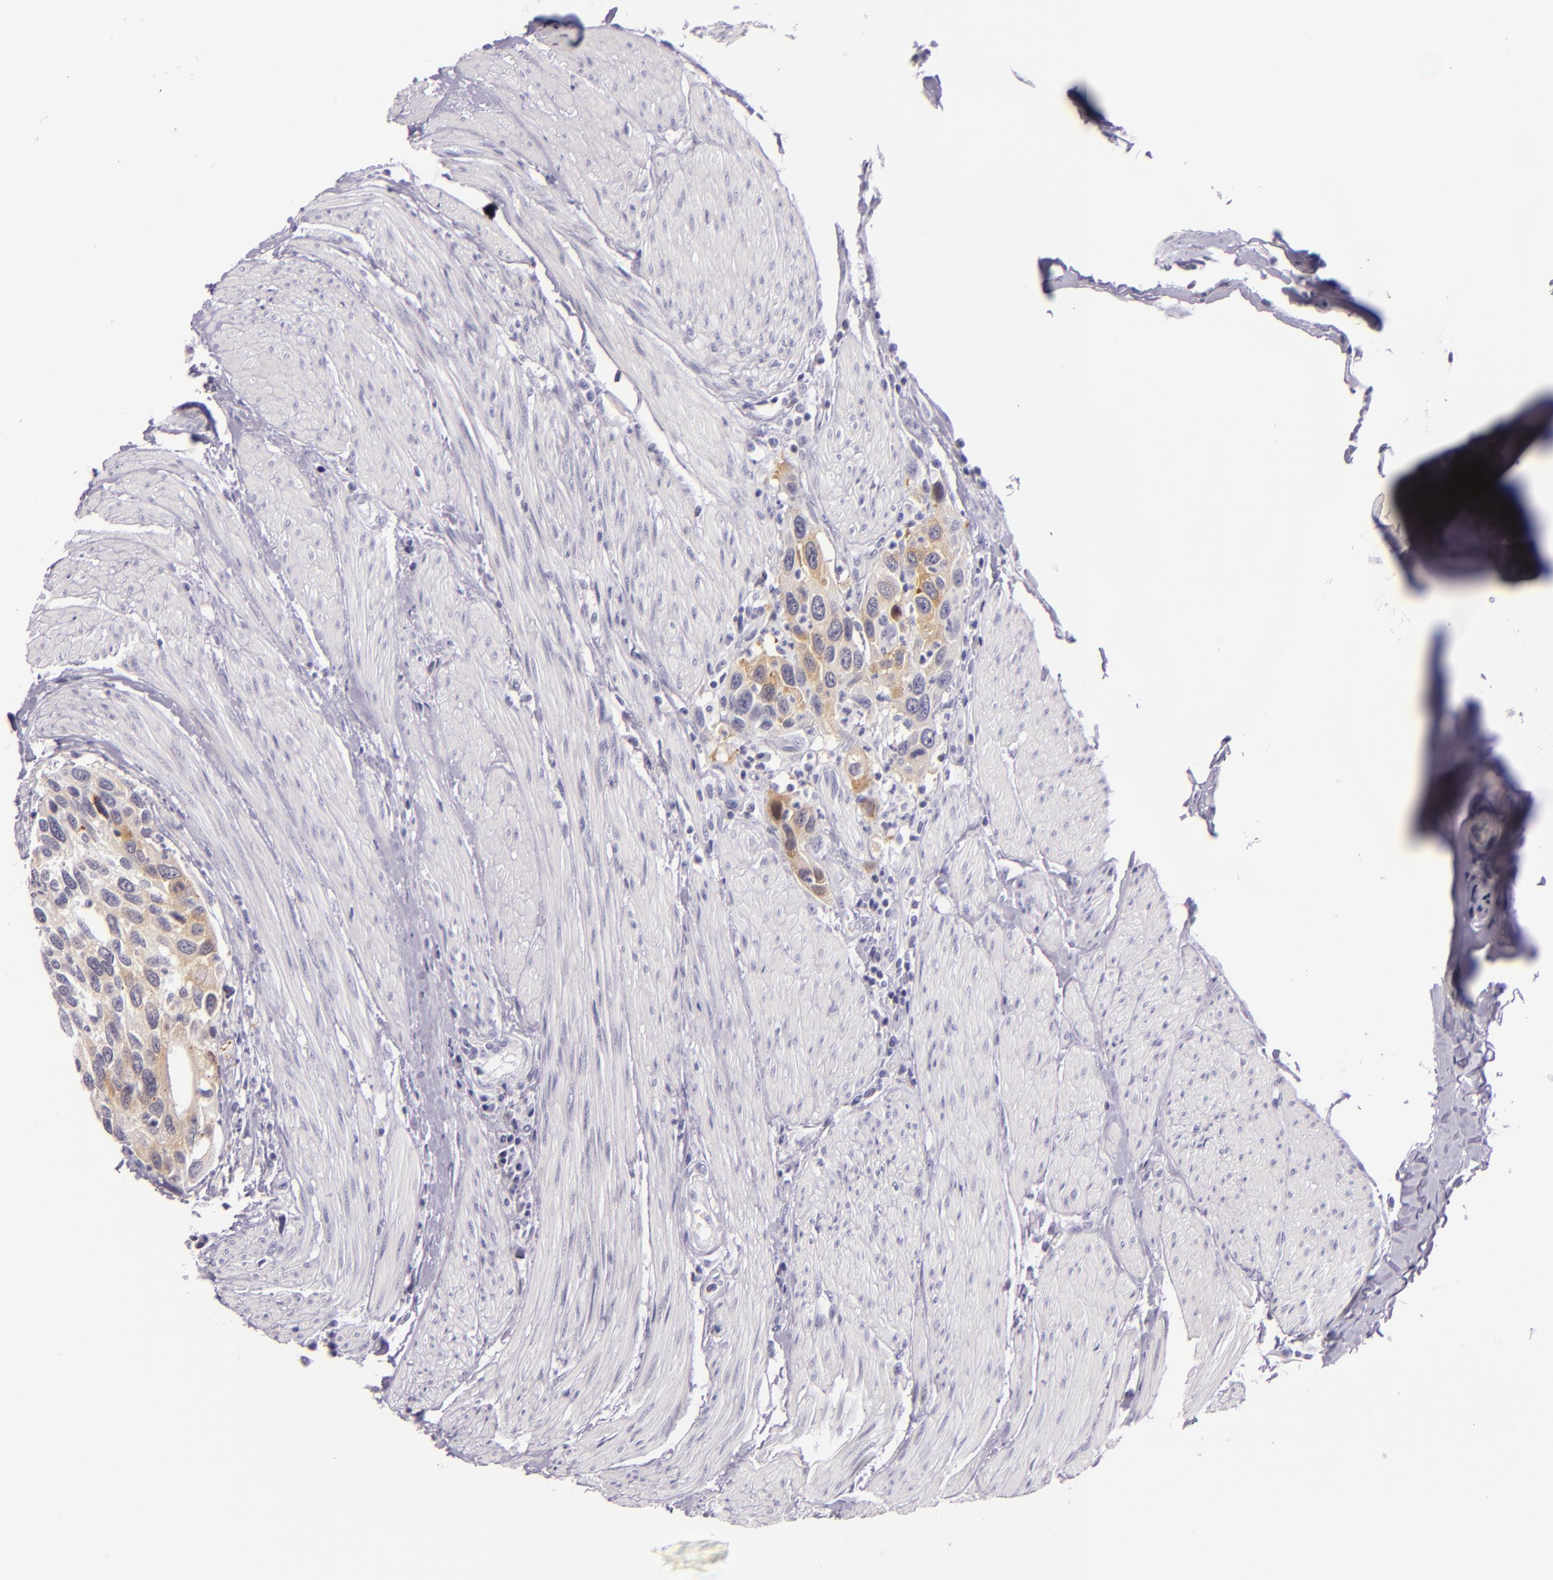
{"staining": {"intensity": "weak", "quantity": "<25%", "location": "cytoplasmic/membranous"}, "tissue": "urothelial cancer", "cell_type": "Tumor cells", "image_type": "cancer", "snomed": [{"axis": "morphology", "description": "Urothelial carcinoma, High grade"}, {"axis": "topography", "description": "Urinary bladder"}], "caption": "Human urothelial cancer stained for a protein using immunohistochemistry (IHC) shows no positivity in tumor cells.", "gene": "HSP90AA1", "patient": {"sex": "male", "age": 66}}